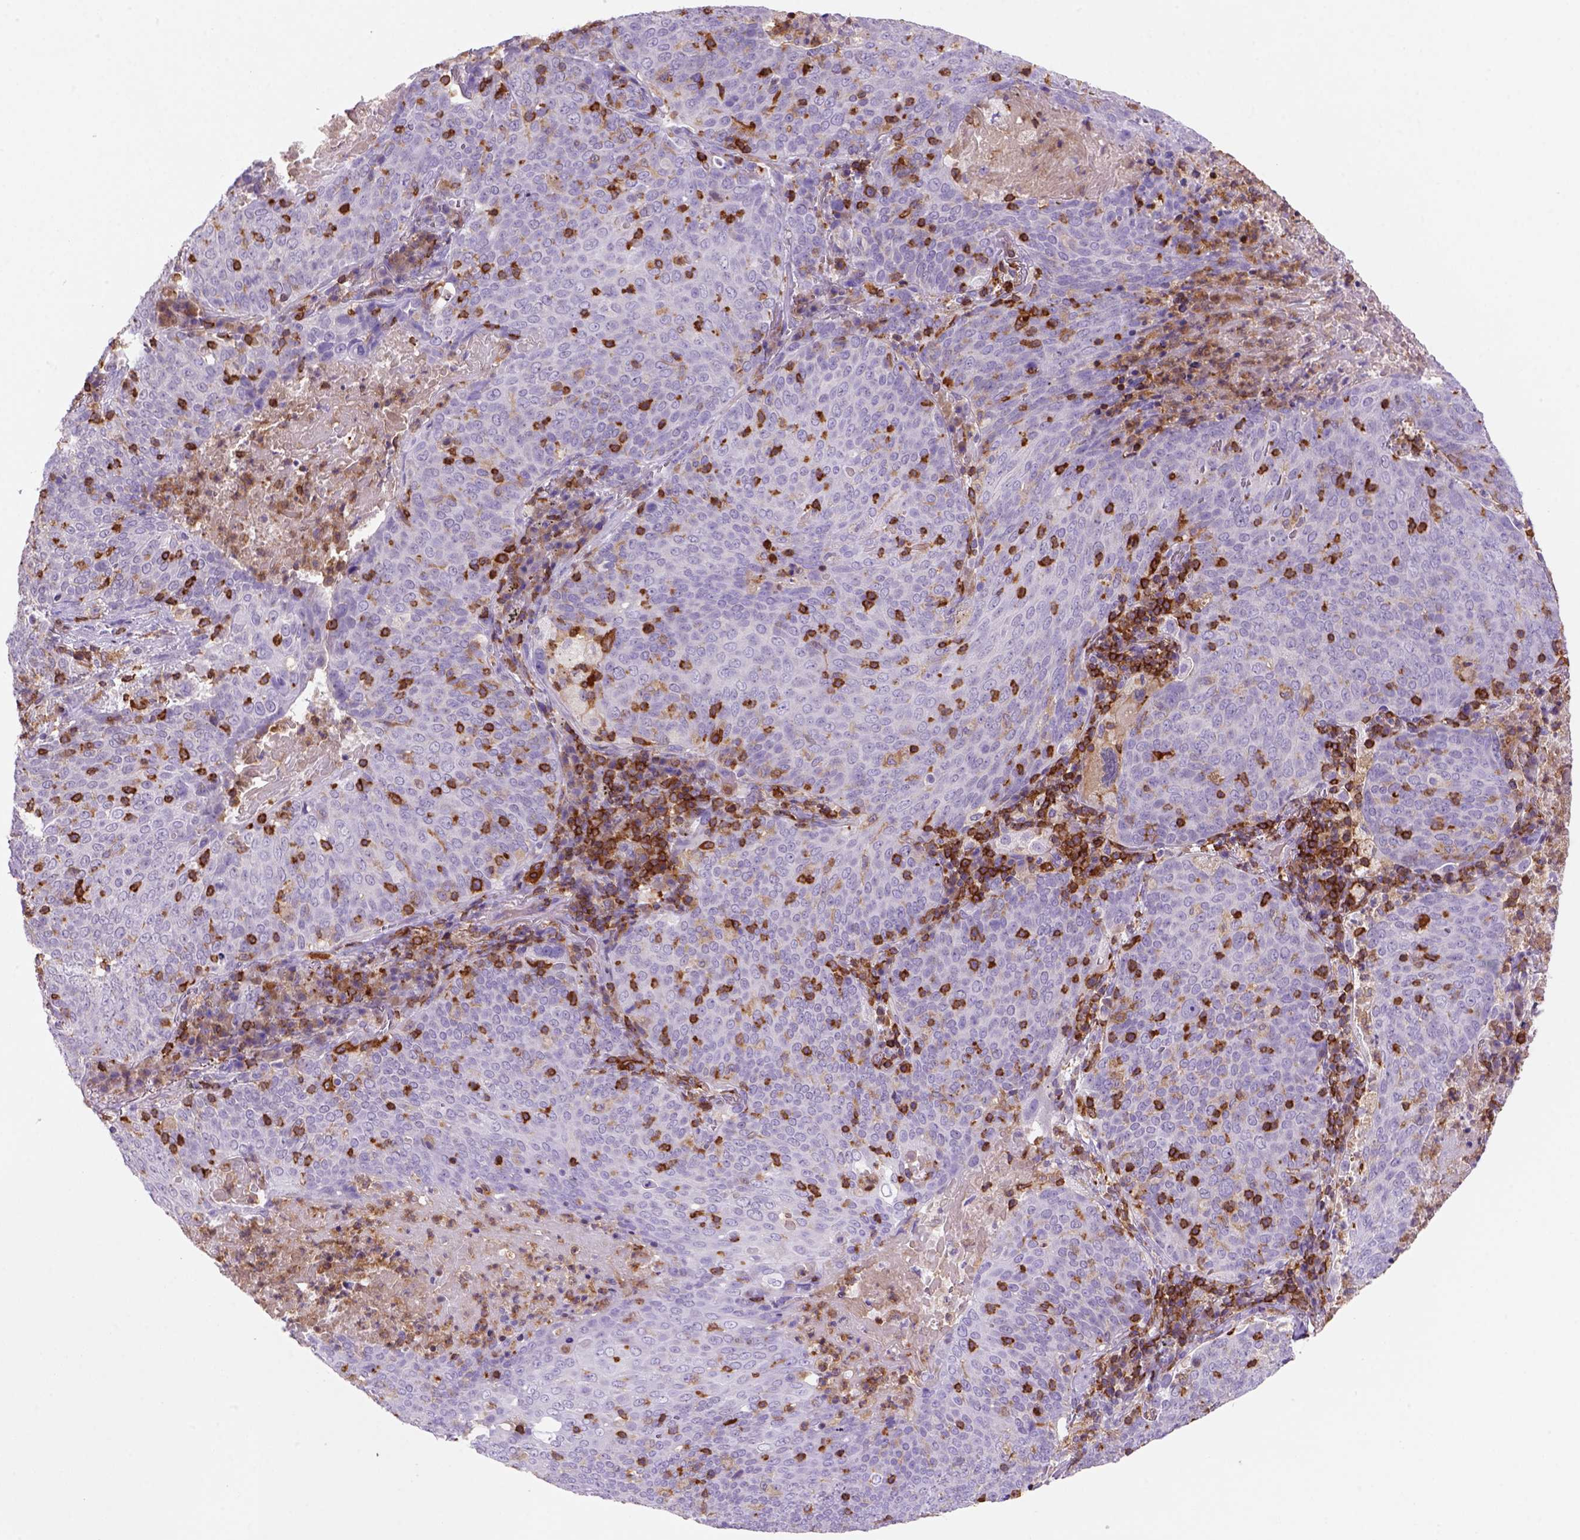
{"staining": {"intensity": "negative", "quantity": "none", "location": "none"}, "tissue": "lung cancer", "cell_type": "Tumor cells", "image_type": "cancer", "snomed": [{"axis": "morphology", "description": "Squamous cell carcinoma, NOS"}, {"axis": "topography", "description": "Lung"}], "caption": "Immunohistochemistry micrograph of neoplastic tissue: lung squamous cell carcinoma stained with DAB (3,3'-diaminobenzidine) shows no significant protein expression in tumor cells.", "gene": "INPP5D", "patient": {"sex": "male", "age": 82}}